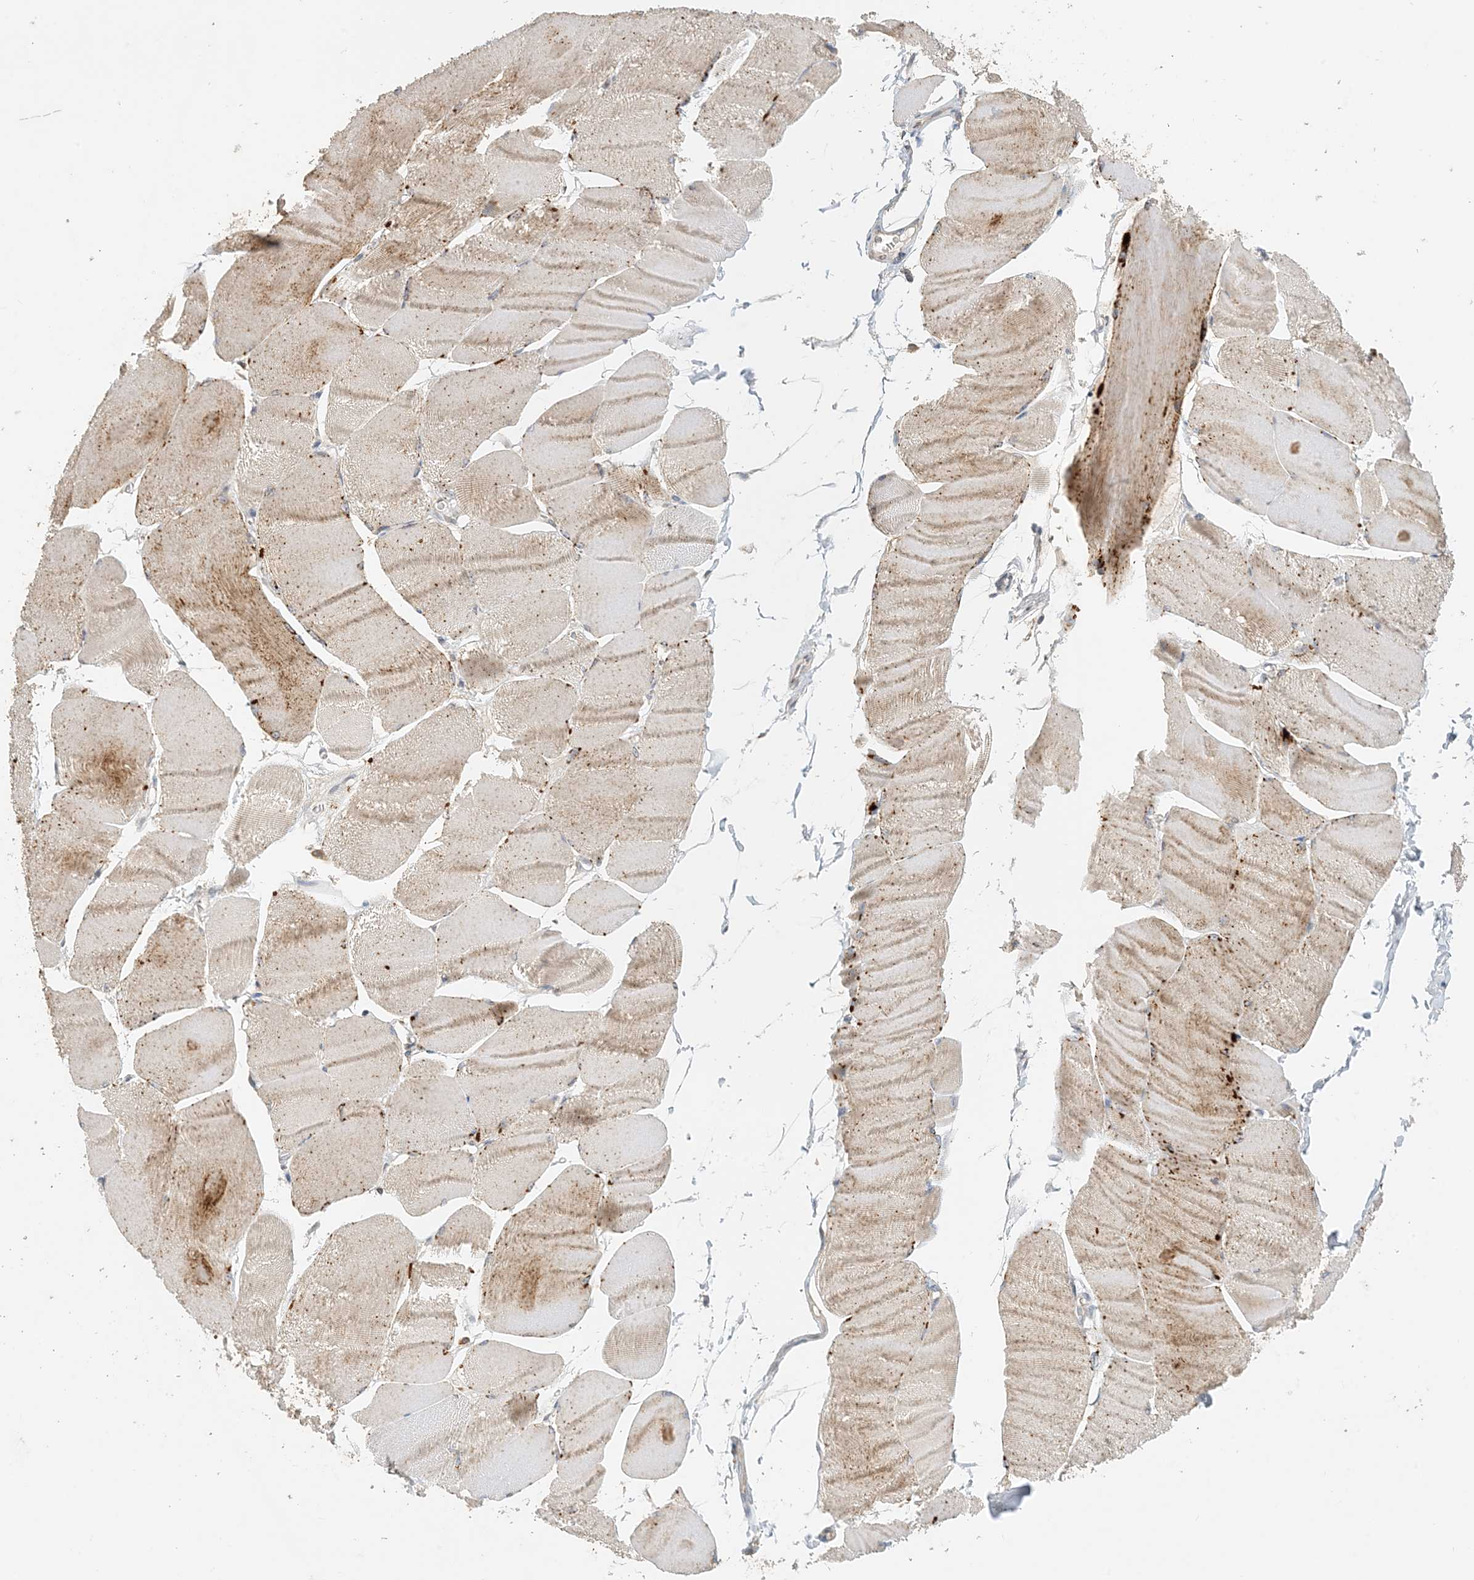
{"staining": {"intensity": "weak", "quantity": ">75%", "location": "cytoplasmic/membranous"}, "tissue": "skeletal muscle", "cell_type": "Myocytes", "image_type": "normal", "snomed": [{"axis": "morphology", "description": "Normal tissue, NOS"}, {"axis": "morphology", "description": "Basal cell carcinoma"}, {"axis": "topography", "description": "Skeletal muscle"}], "caption": "Unremarkable skeletal muscle exhibits weak cytoplasmic/membranous expression in approximately >75% of myocytes The protein of interest is stained brown, and the nuclei are stained in blue (DAB (3,3'-diaminobenzidine) IHC with brightfield microscopy, high magnification)..", "gene": "SPPL2A", "patient": {"sex": "female", "age": 64}}